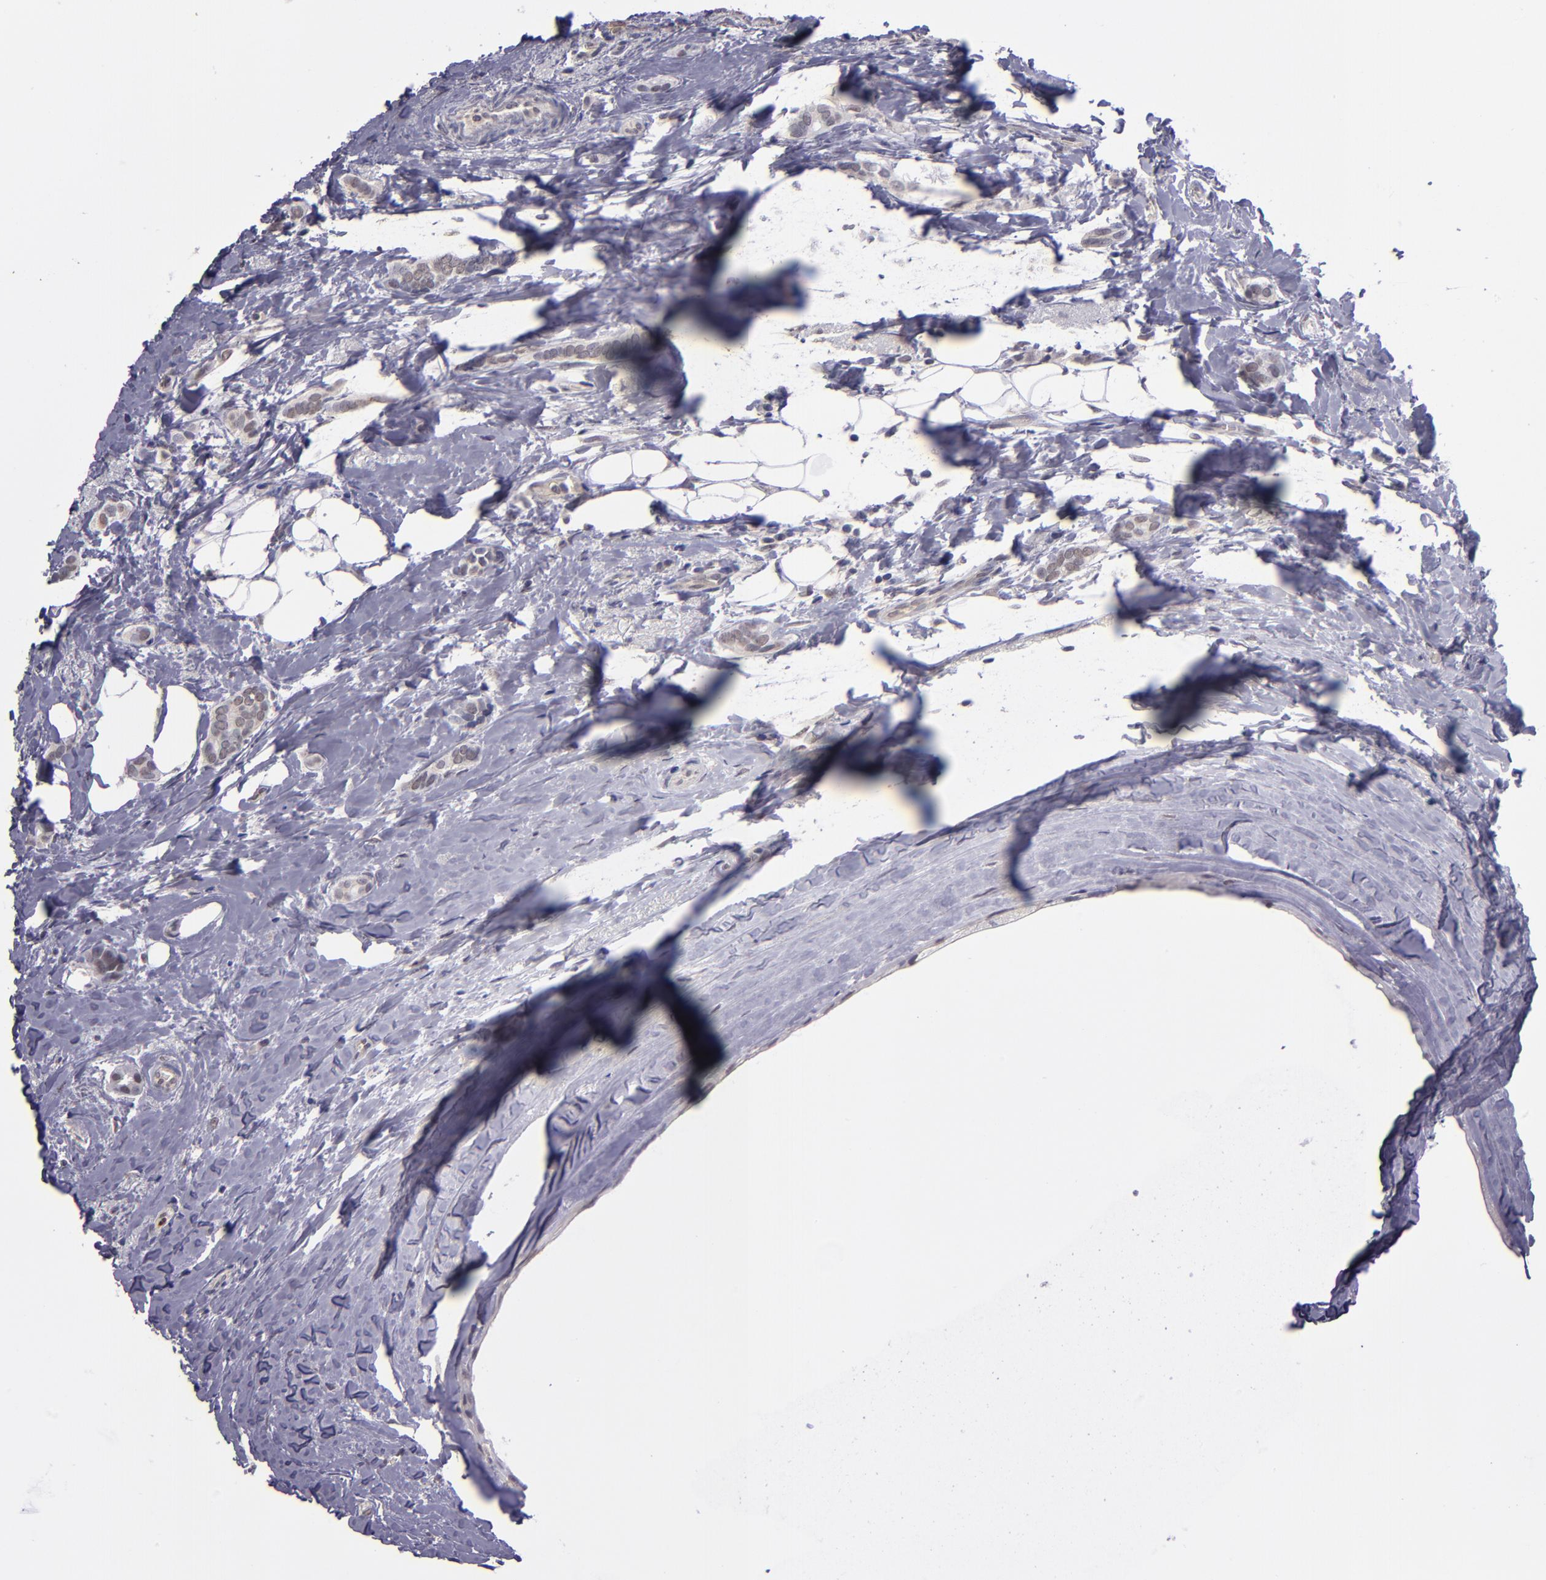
{"staining": {"intensity": "weak", "quantity": "25%-75%", "location": "nuclear"}, "tissue": "breast cancer", "cell_type": "Tumor cells", "image_type": "cancer", "snomed": [{"axis": "morphology", "description": "Duct carcinoma"}, {"axis": "topography", "description": "Breast"}], "caption": "Immunohistochemistry micrograph of neoplastic tissue: human breast cancer (infiltrating ductal carcinoma) stained using immunohistochemistry shows low levels of weak protein expression localized specifically in the nuclear of tumor cells, appearing as a nuclear brown color.", "gene": "CEBPE", "patient": {"sex": "female", "age": 54}}